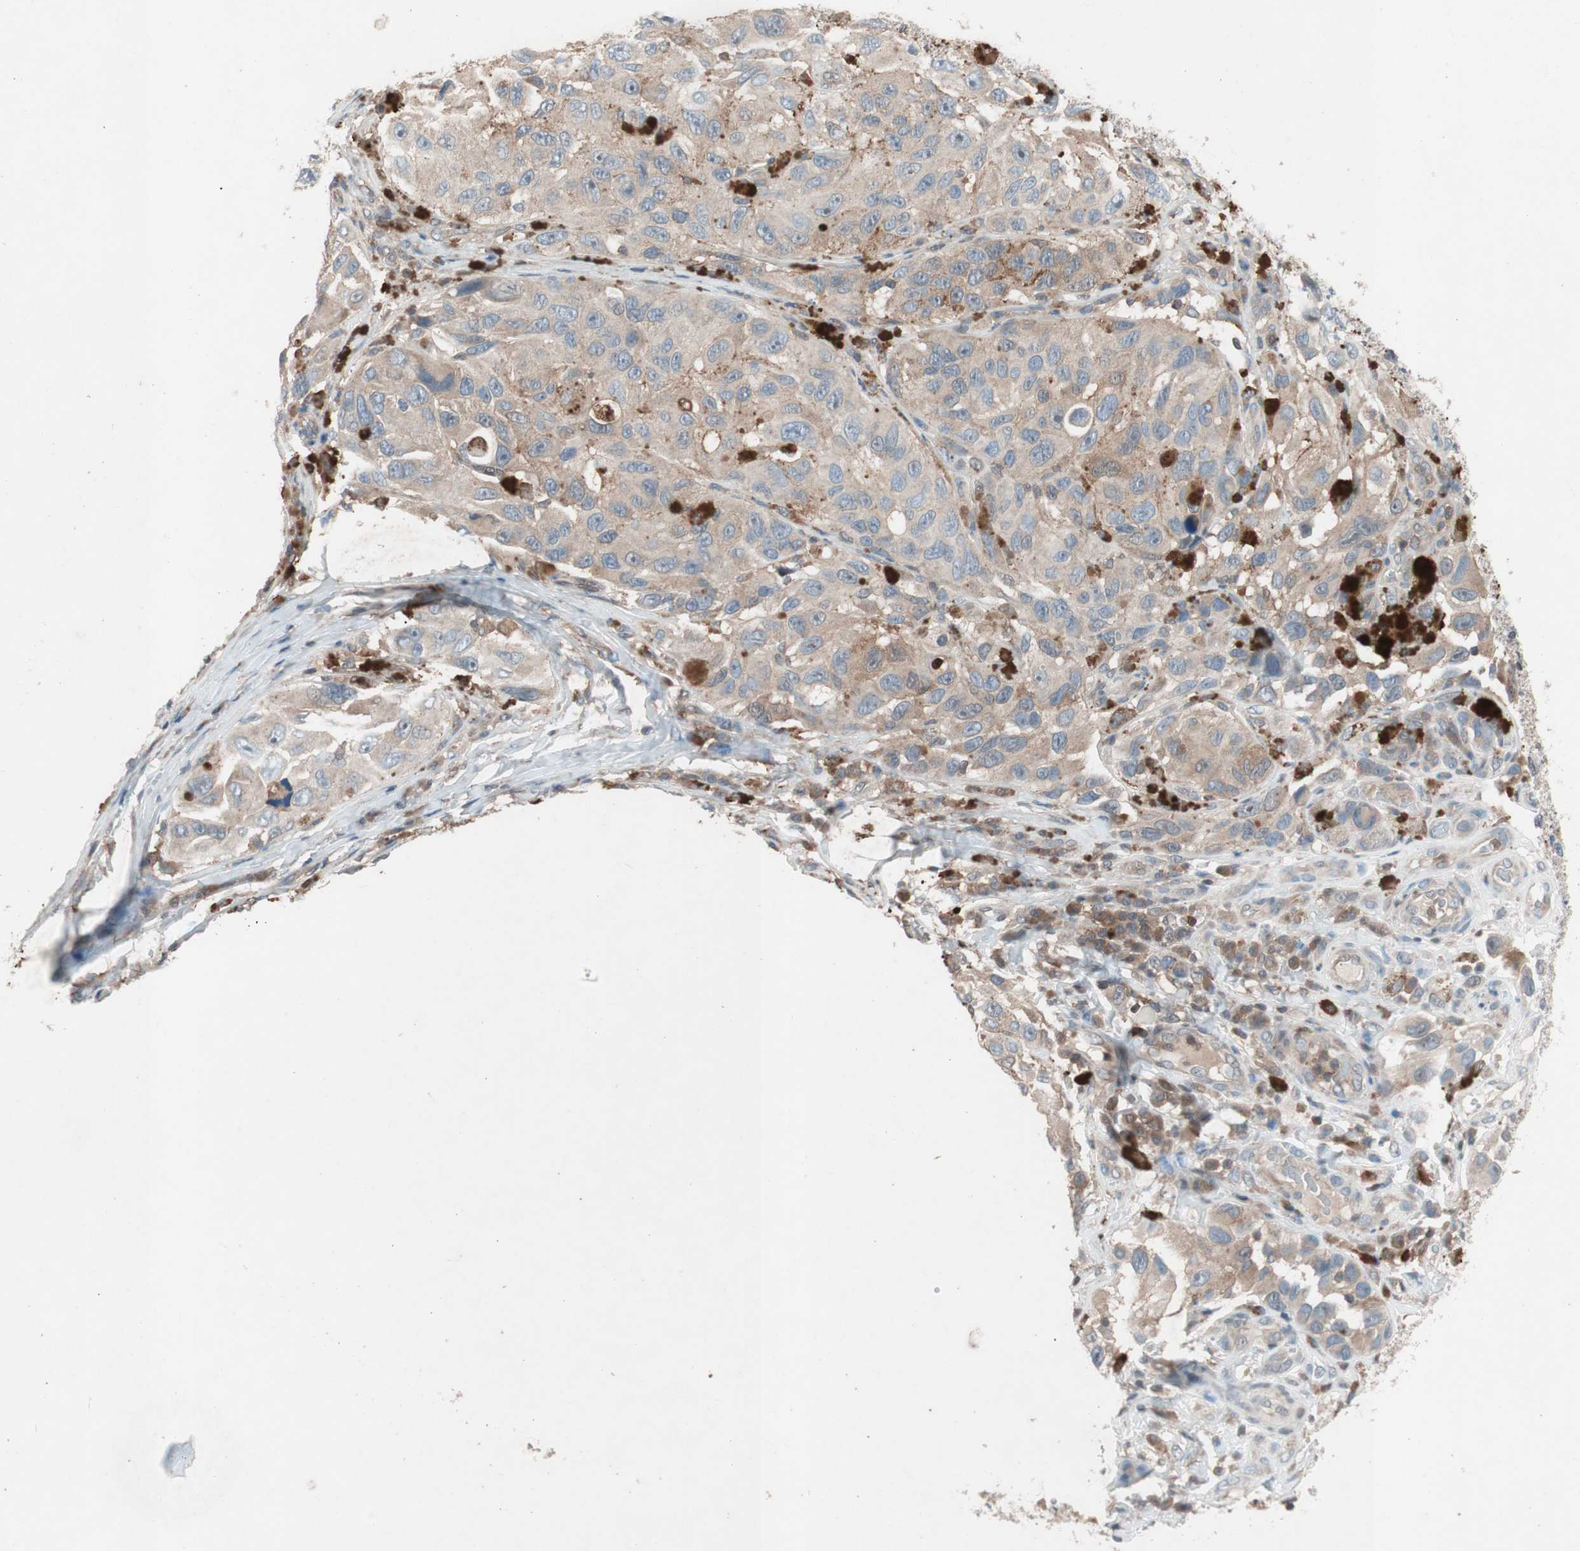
{"staining": {"intensity": "weak", "quantity": ">75%", "location": "cytoplasmic/membranous"}, "tissue": "melanoma", "cell_type": "Tumor cells", "image_type": "cancer", "snomed": [{"axis": "morphology", "description": "Malignant melanoma, NOS"}, {"axis": "topography", "description": "Skin"}], "caption": "Protein expression analysis of melanoma demonstrates weak cytoplasmic/membranous positivity in approximately >75% of tumor cells.", "gene": "GALT", "patient": {"sex": "female", "age": 73}}